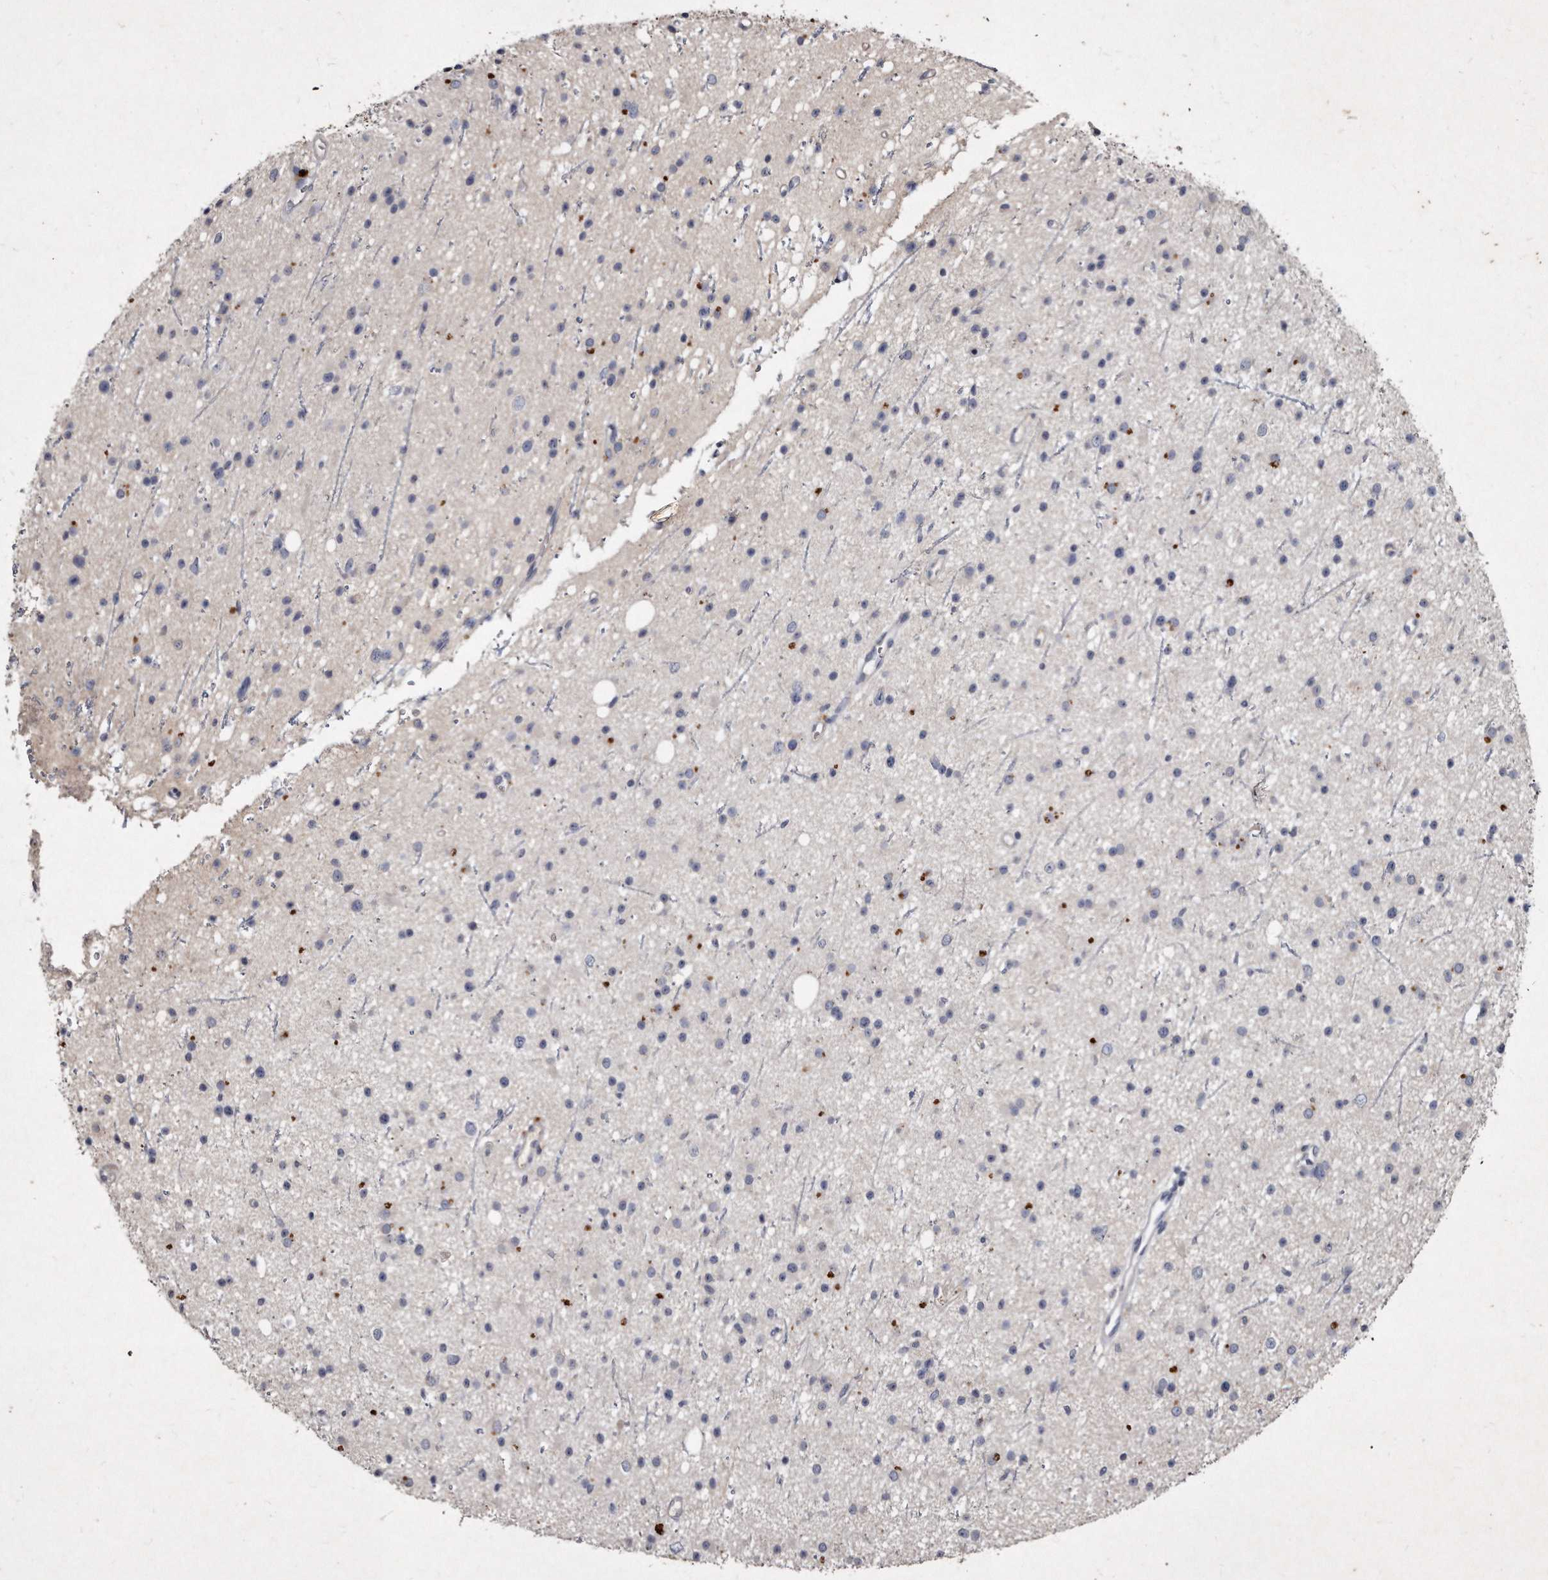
{"staining": {"intensity": "negative", "quantity": "none", "location": "none"}, "tissue": "glioma", "cell_type": "Tumor cells", "image_type": "cancer", "snomed": [{"axis": "morphology", "description": "Glioma, malignant, Low grade"}, {"axis": "topography", "description": "Cerebral cortex"}], "caption": "IHC of malignant glioma (low-grade) demonstrates no staining in tumor cells.", "gene": "KLHDC3", "patient": {"sex": "female", "age": 39}}